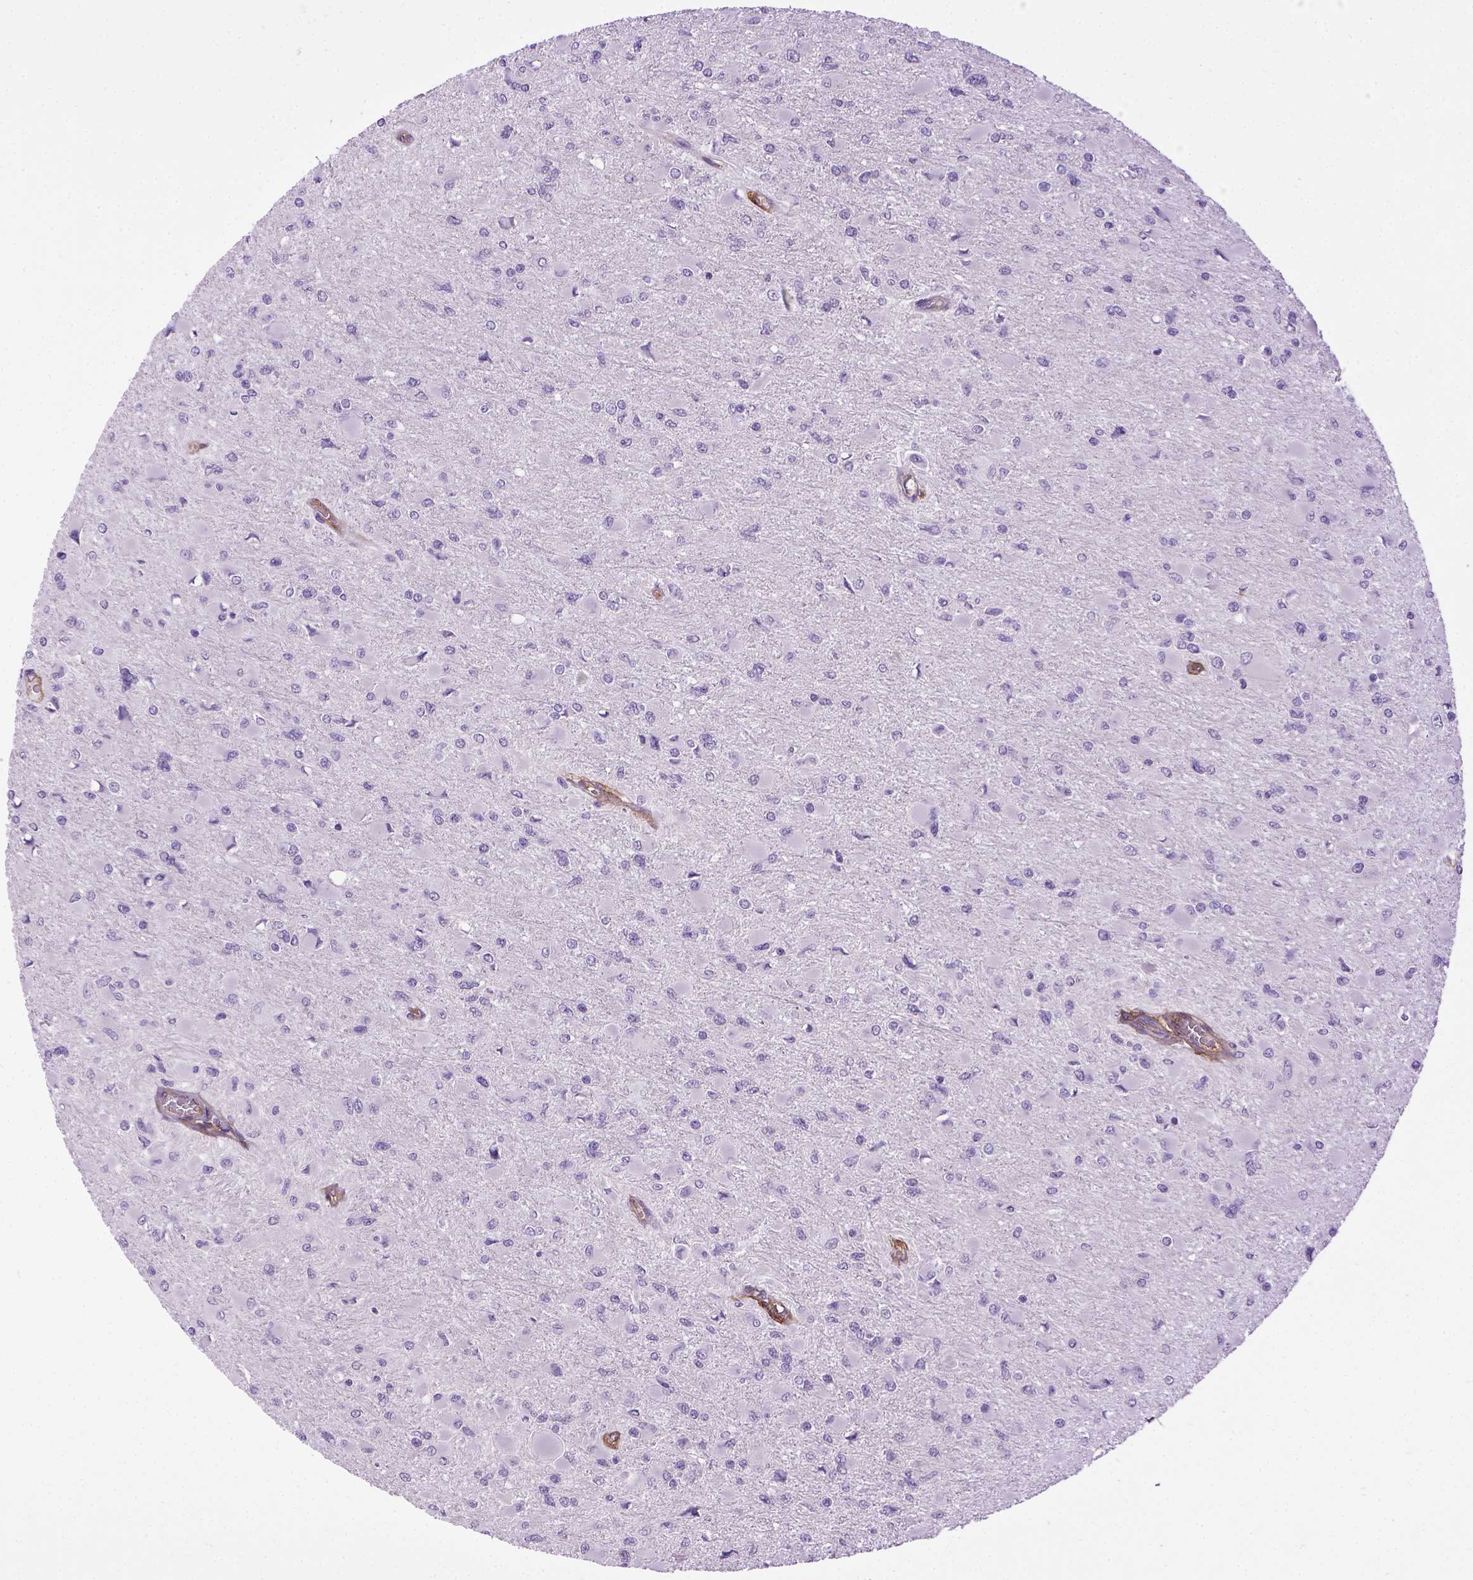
{"staining": {"intensity": "negative", "quantity": "none", "location": "none"}, "tissue": "glioma", "cell_type": "Tumor cells", "image_type": "cancer", "snomed": [{"axis": "morphology", "description": "Glioma, malignant, High grade"}, {"axis": "topography", "description": "Cerebral cortex"}], "caption": "Malignant high-grade glioma stained for a protein using IHC displays no expression tumor cells.", "gene": "ENG", "patient": {"sex": "female", "age": 36}}